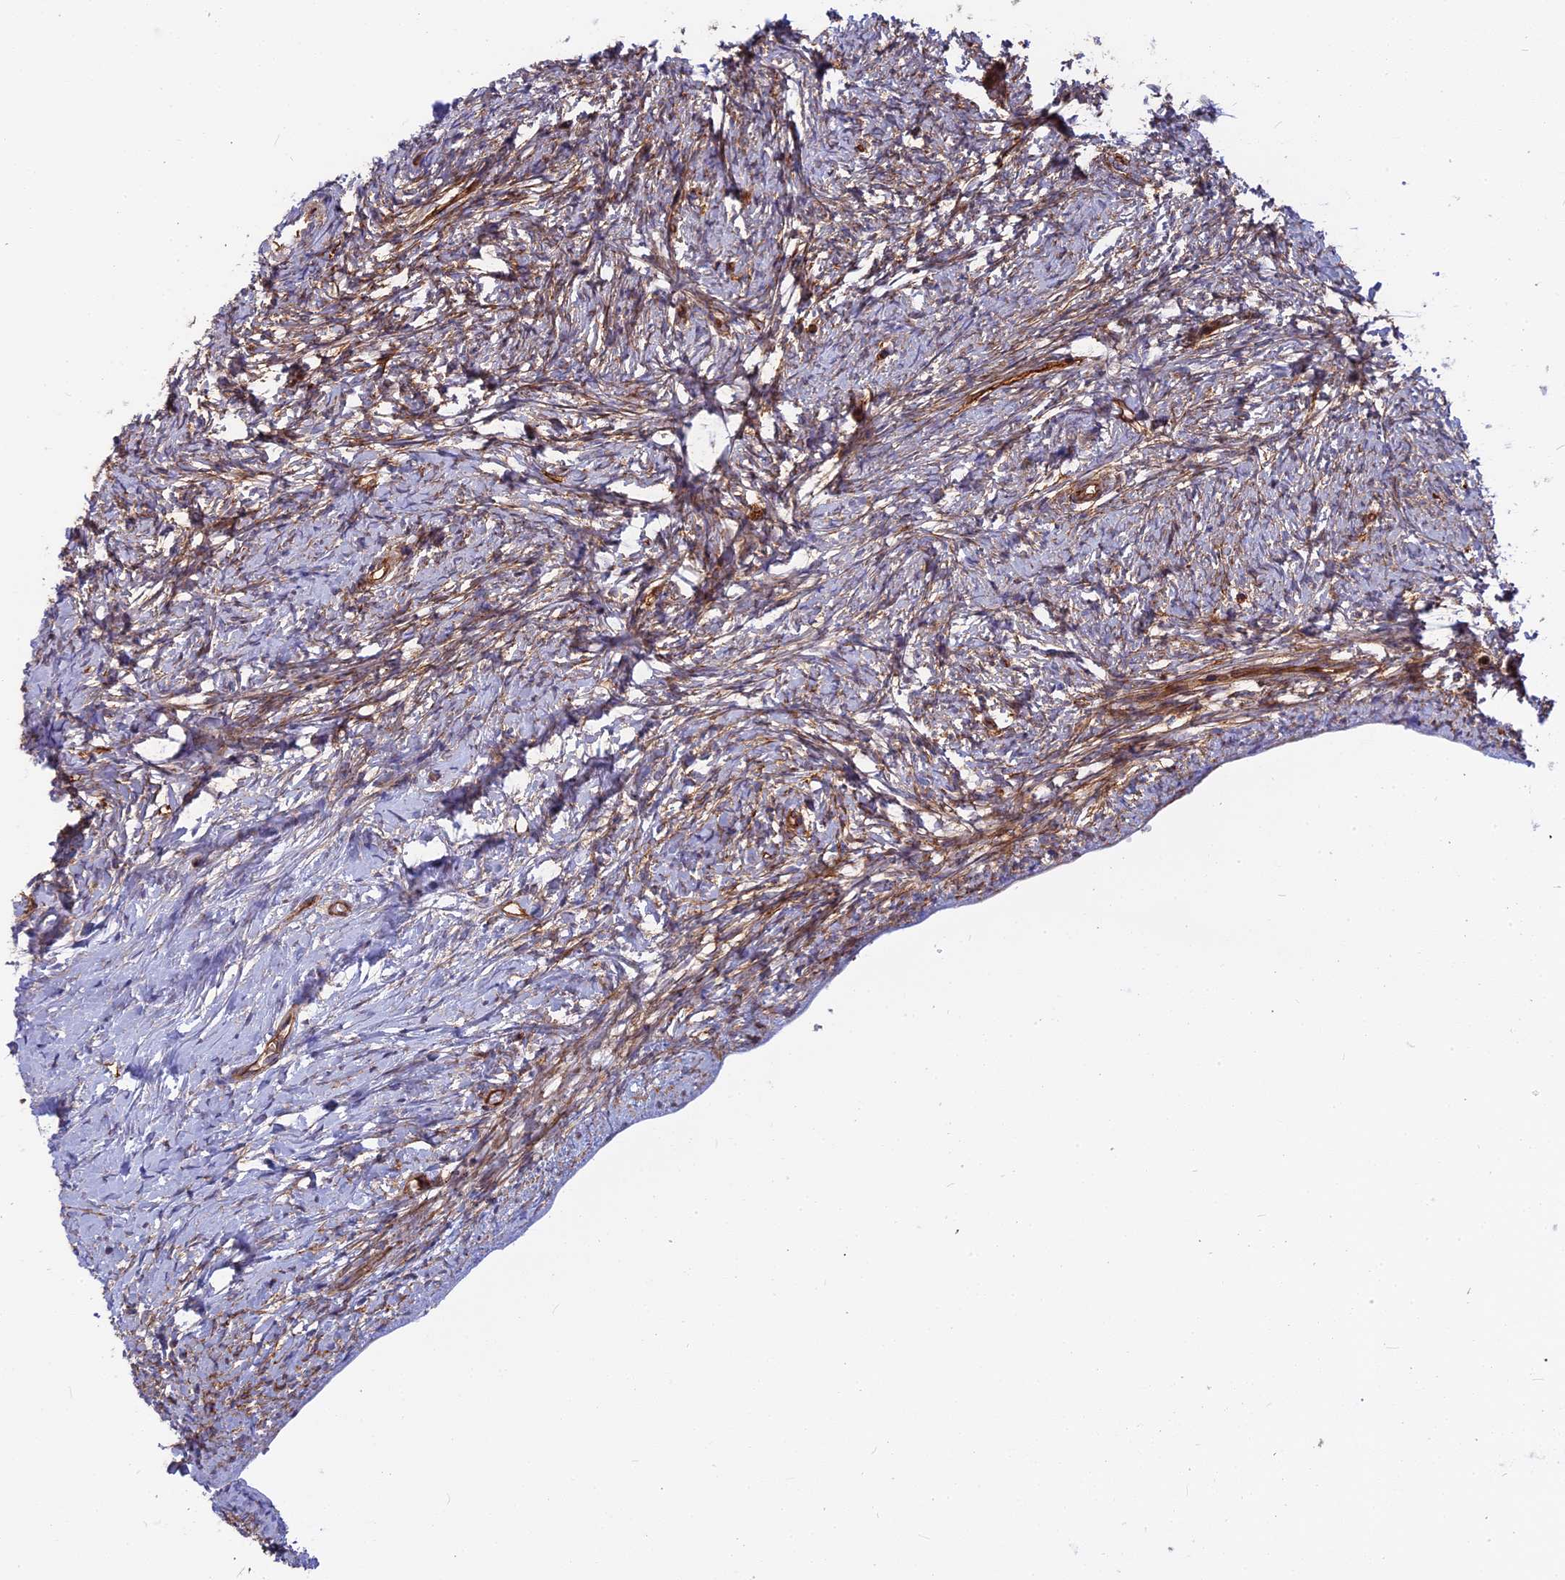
{"staining": {"intensity": "moderate", "quantity": "25%-75%", "location": "cytoplasmic/membranous"}, "tissue": "ovary", "cell_type": "Ovarian stroma cells", "image_type": "normal", "snomed": [{"axis": "morphology", "description": "Normal tissue, NOS"}, {"axis": "topography", "description": "Ovary"}], "caption": "Immunohistochemical staining of normal ovary shows 25%-75% levels of moderate cytoplasmic/membranous protein positivity in about 25%-75% of ovarian stroma cells. (DAB (3,3'-diaminobenzidine) = brown stain, brightfield microscopy at high magnification).", "gene": "CNBD2", "patient": {"sex": "female", "age": 34}}